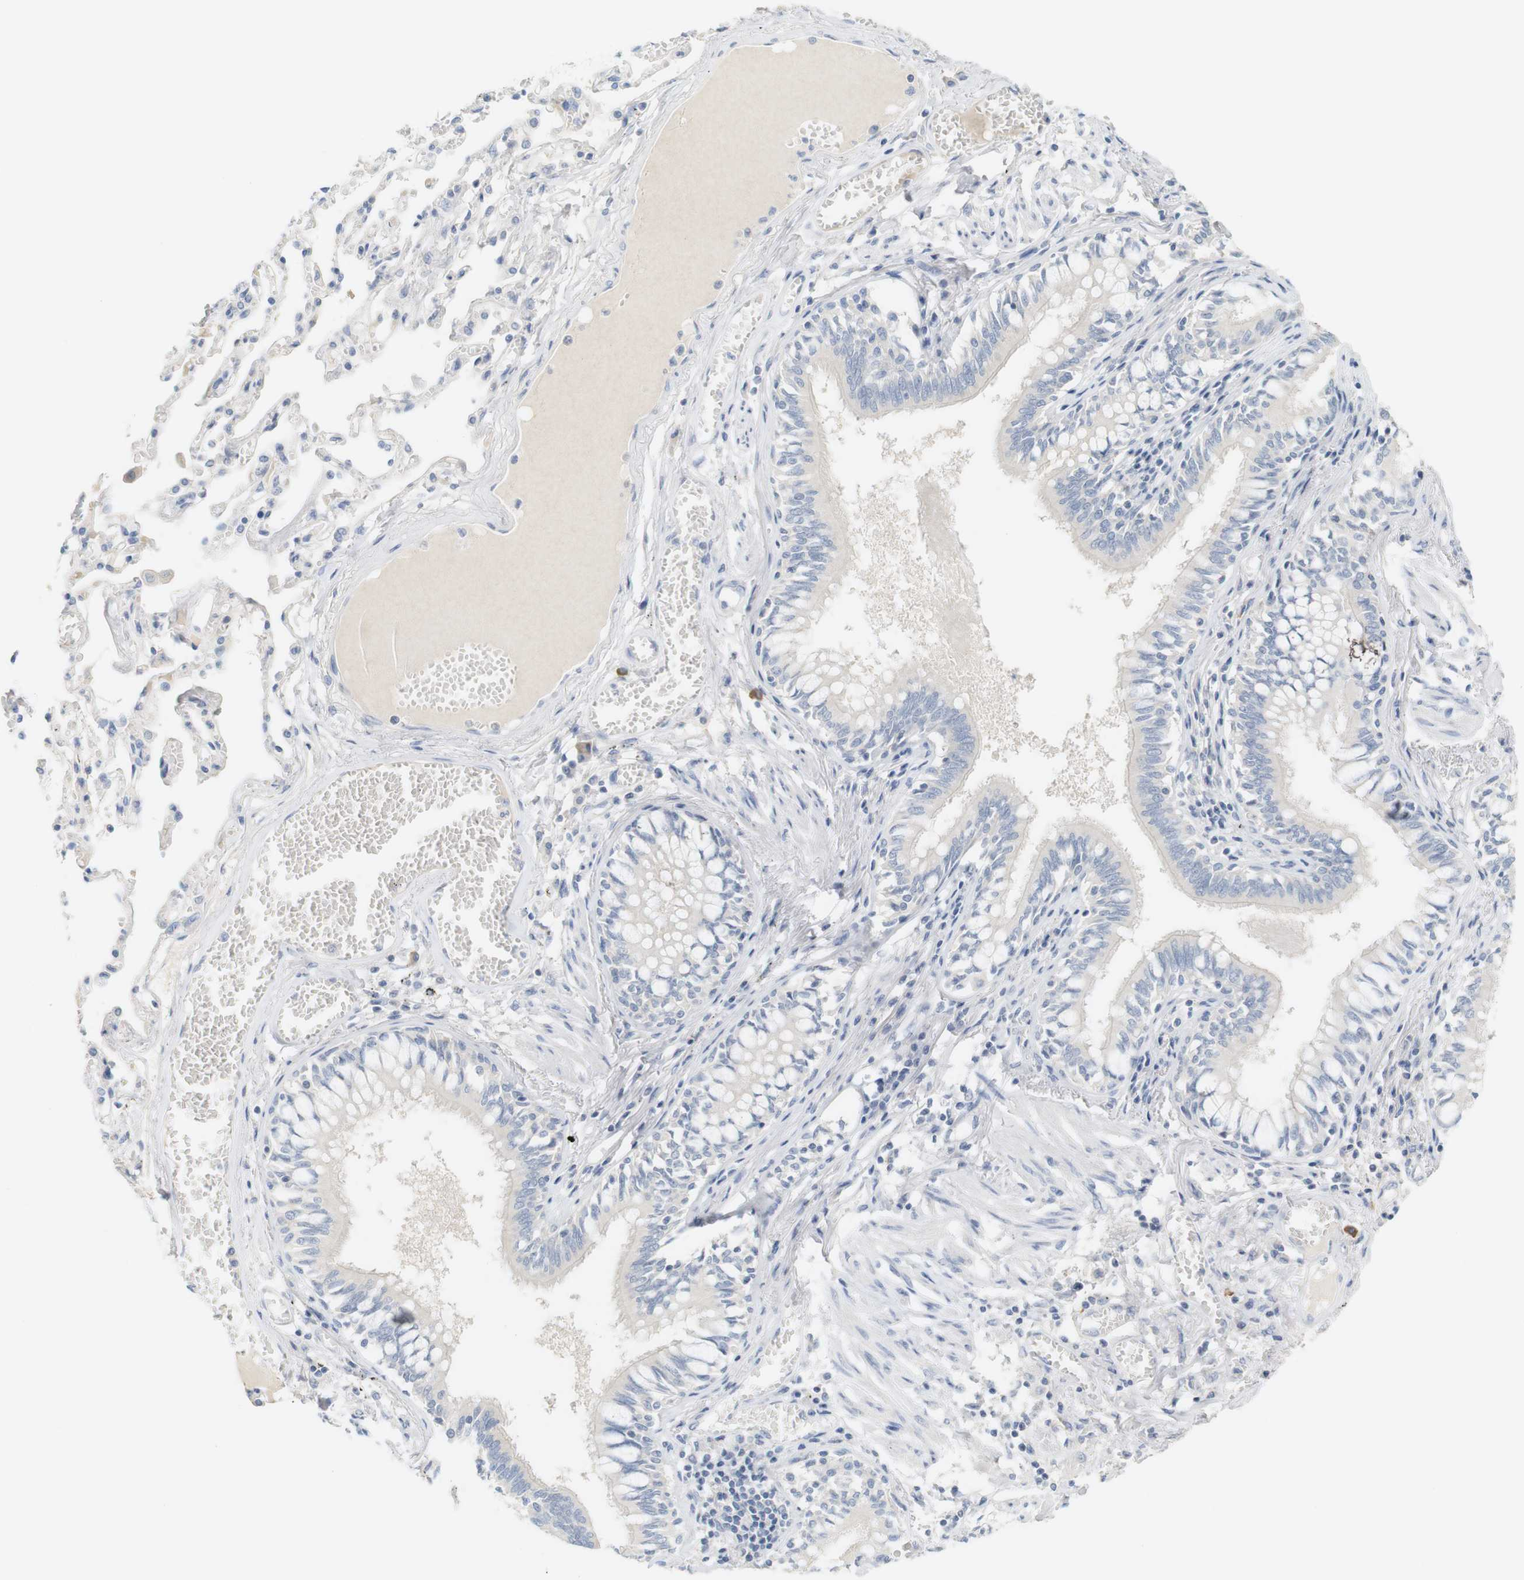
{"staining": {"intensity": "negative", "quantity": "none", "location": "none"}, "tissue": "bronchus", "cell_type": "Respiratory epithelial cells", "image_type": "normal", "snomed": [{"axis": "morphology", "description": "Normal tissue, NOS"}, {"axis": "morphology", "description": "Inflammation, NOS"}, {"axis": "topography", "description": "Cartilage tissue"}, {"axis": "topography", "description": "Lung"}], "caption": "The immunohistochemistry micrograph has no significant expression in respiratory epithelial cells of bronchus. The staining was performed using DAB (3,3'-diaminobenzidine) to visualize the protein expression in brown, while the nuclei were stained in blue with hematoxylin (Magnification: 20x).", "gene": "RGS9", "patient": {"sex": "male", "age": 71}}